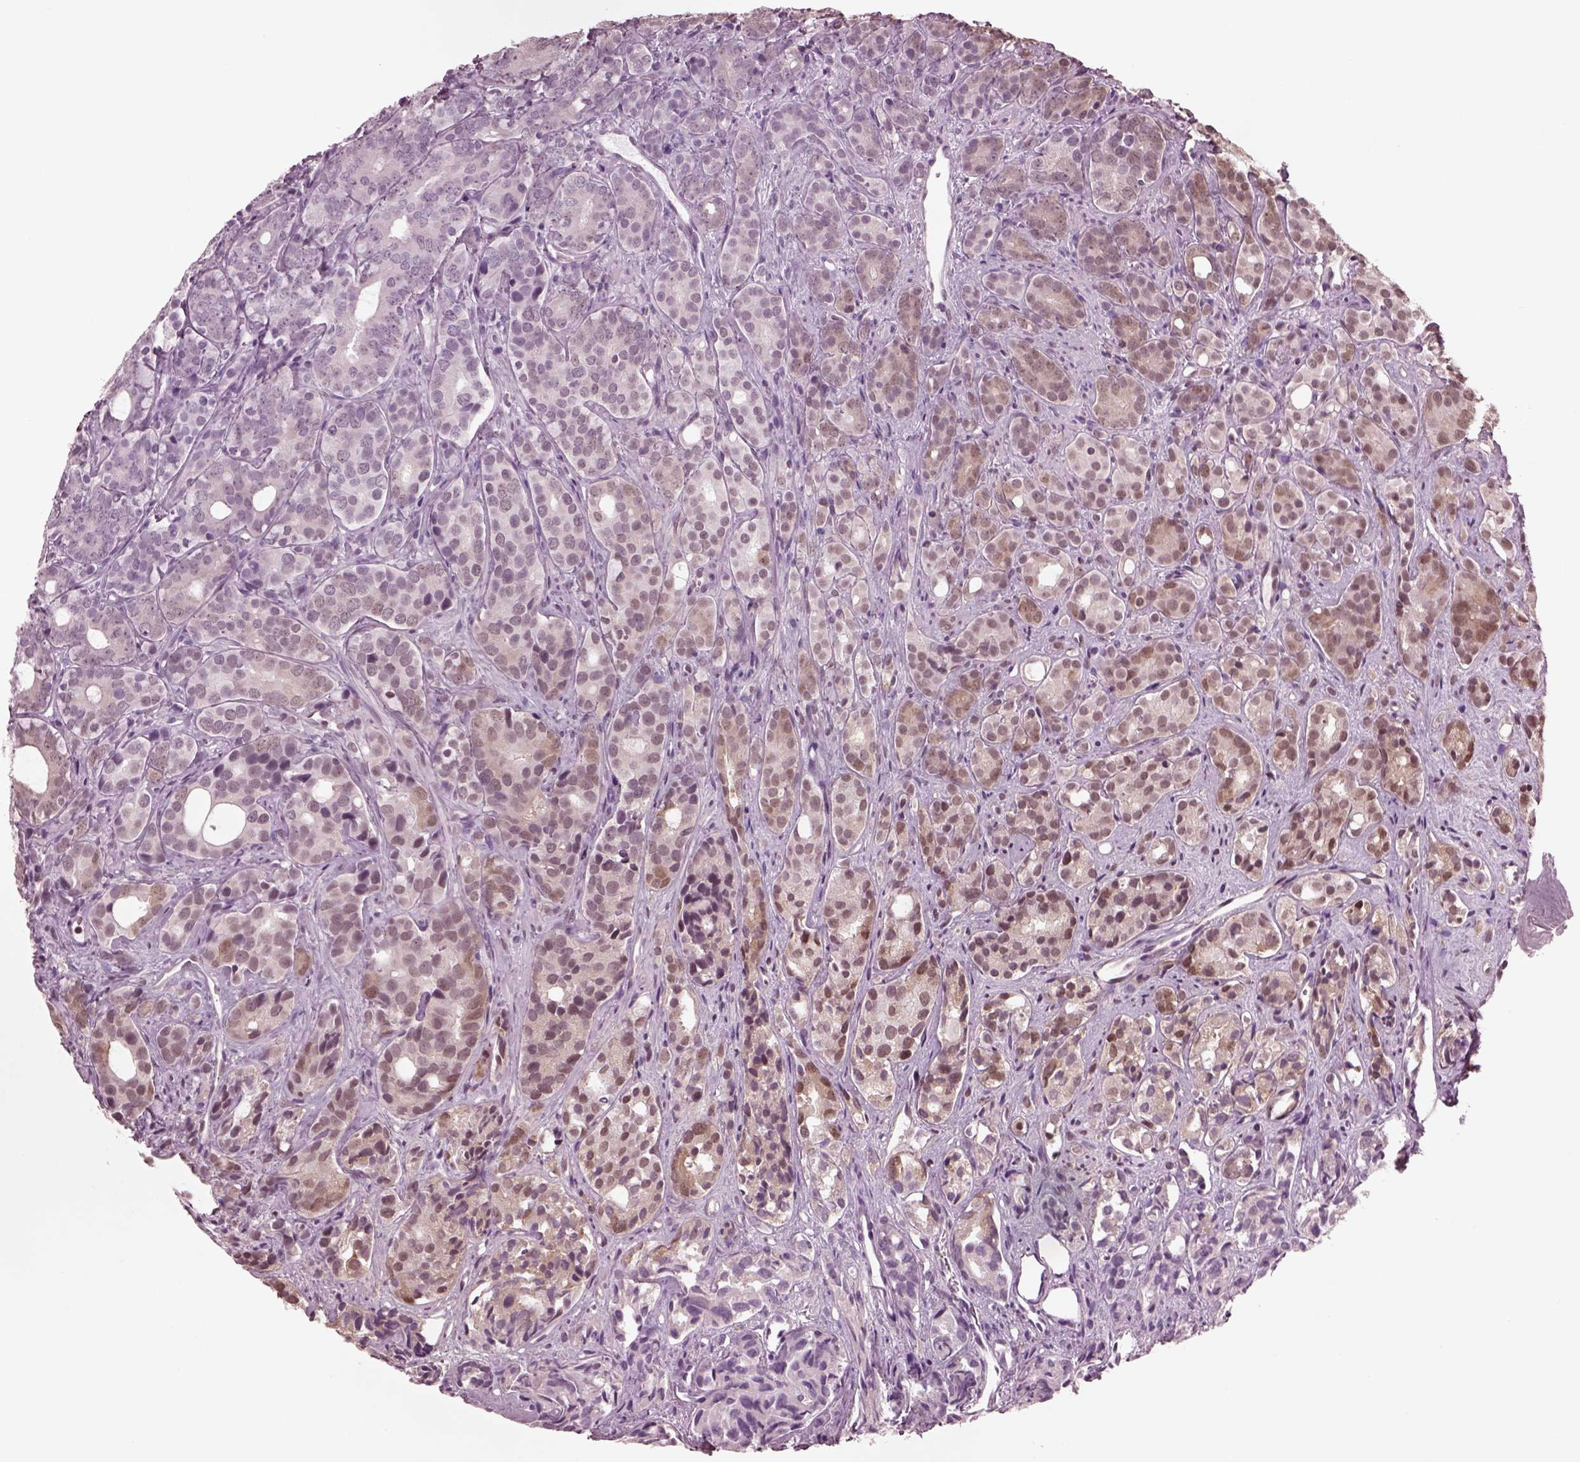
{"staining": {"intensity": "moderate", "quantity": "25%-75%", "location": "cytoplasmic/membranous,nuclear"}, "tissue": "prostate cancer", "cell_type": "Tumor cells", "image_type": "cancer", "snomed": [{"axis": "morphology", "description": "Adenocarcinoma, High grade"}, {"axis": "topography", "description": "Prostate"}], "caption": "This is a photomicrograph of immunohistochemistry staining of prostate adenocarcinoma (high-grade), which shows moderate staining in the cytoplasmic/membranous and nuclear of tumor cells.", "gene": "RUVBL2", "patient": {"sex": "male", "age": 84}}